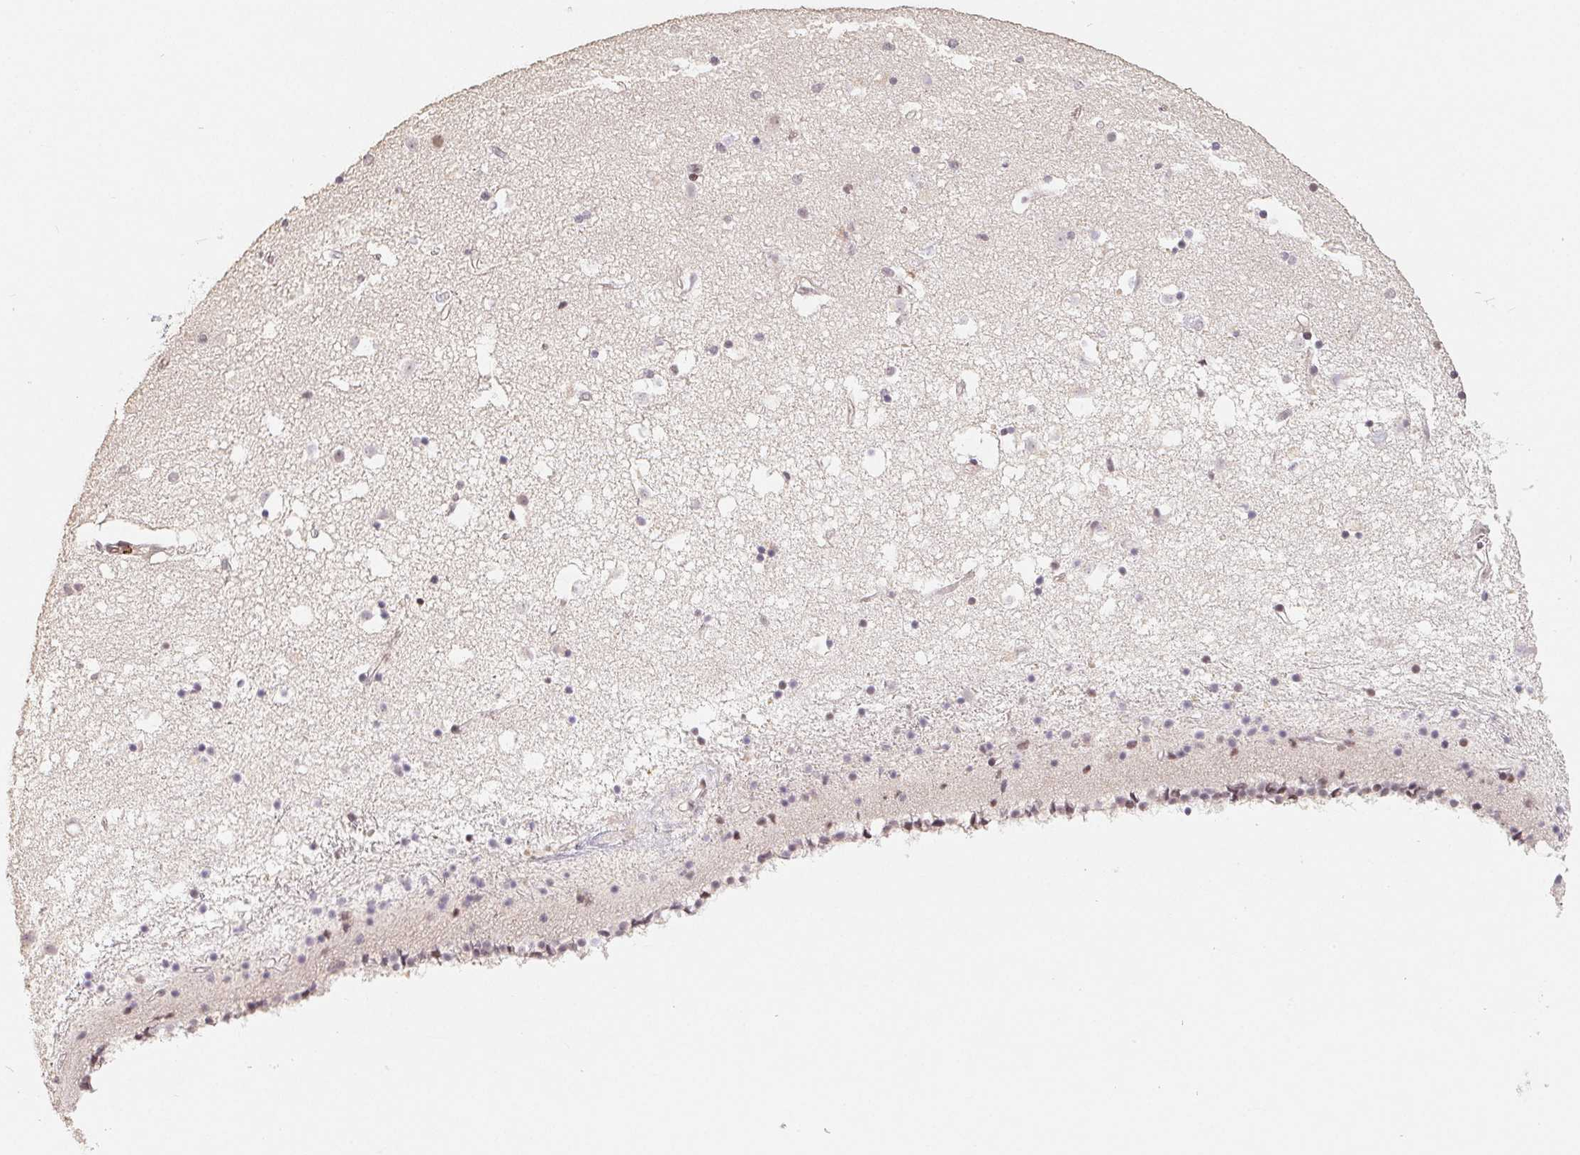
{"staining": {"intensity": "negative", "quantity": "none", "location": "none"}, "tissue": "caudate", "cell_type": "Glial cells", "image_type": "normal", "snomed": [{"axis": "morphology", "description": "Normal tissue, NOS"}, {"axis": "topography", "description": "Lateral ventricle wall"}], "caption": "IHC photomicrograph of normal human caudate stained for a protein (brown), which demonstrates no expression in glial cells. (Stains: DAB immunohistochemistry with hematoxylin counter stain, Microscopy: brightfield microscopy at high magnification).", "gene": "CCDC138", "patient": {"sex": "female", "age": 71}}